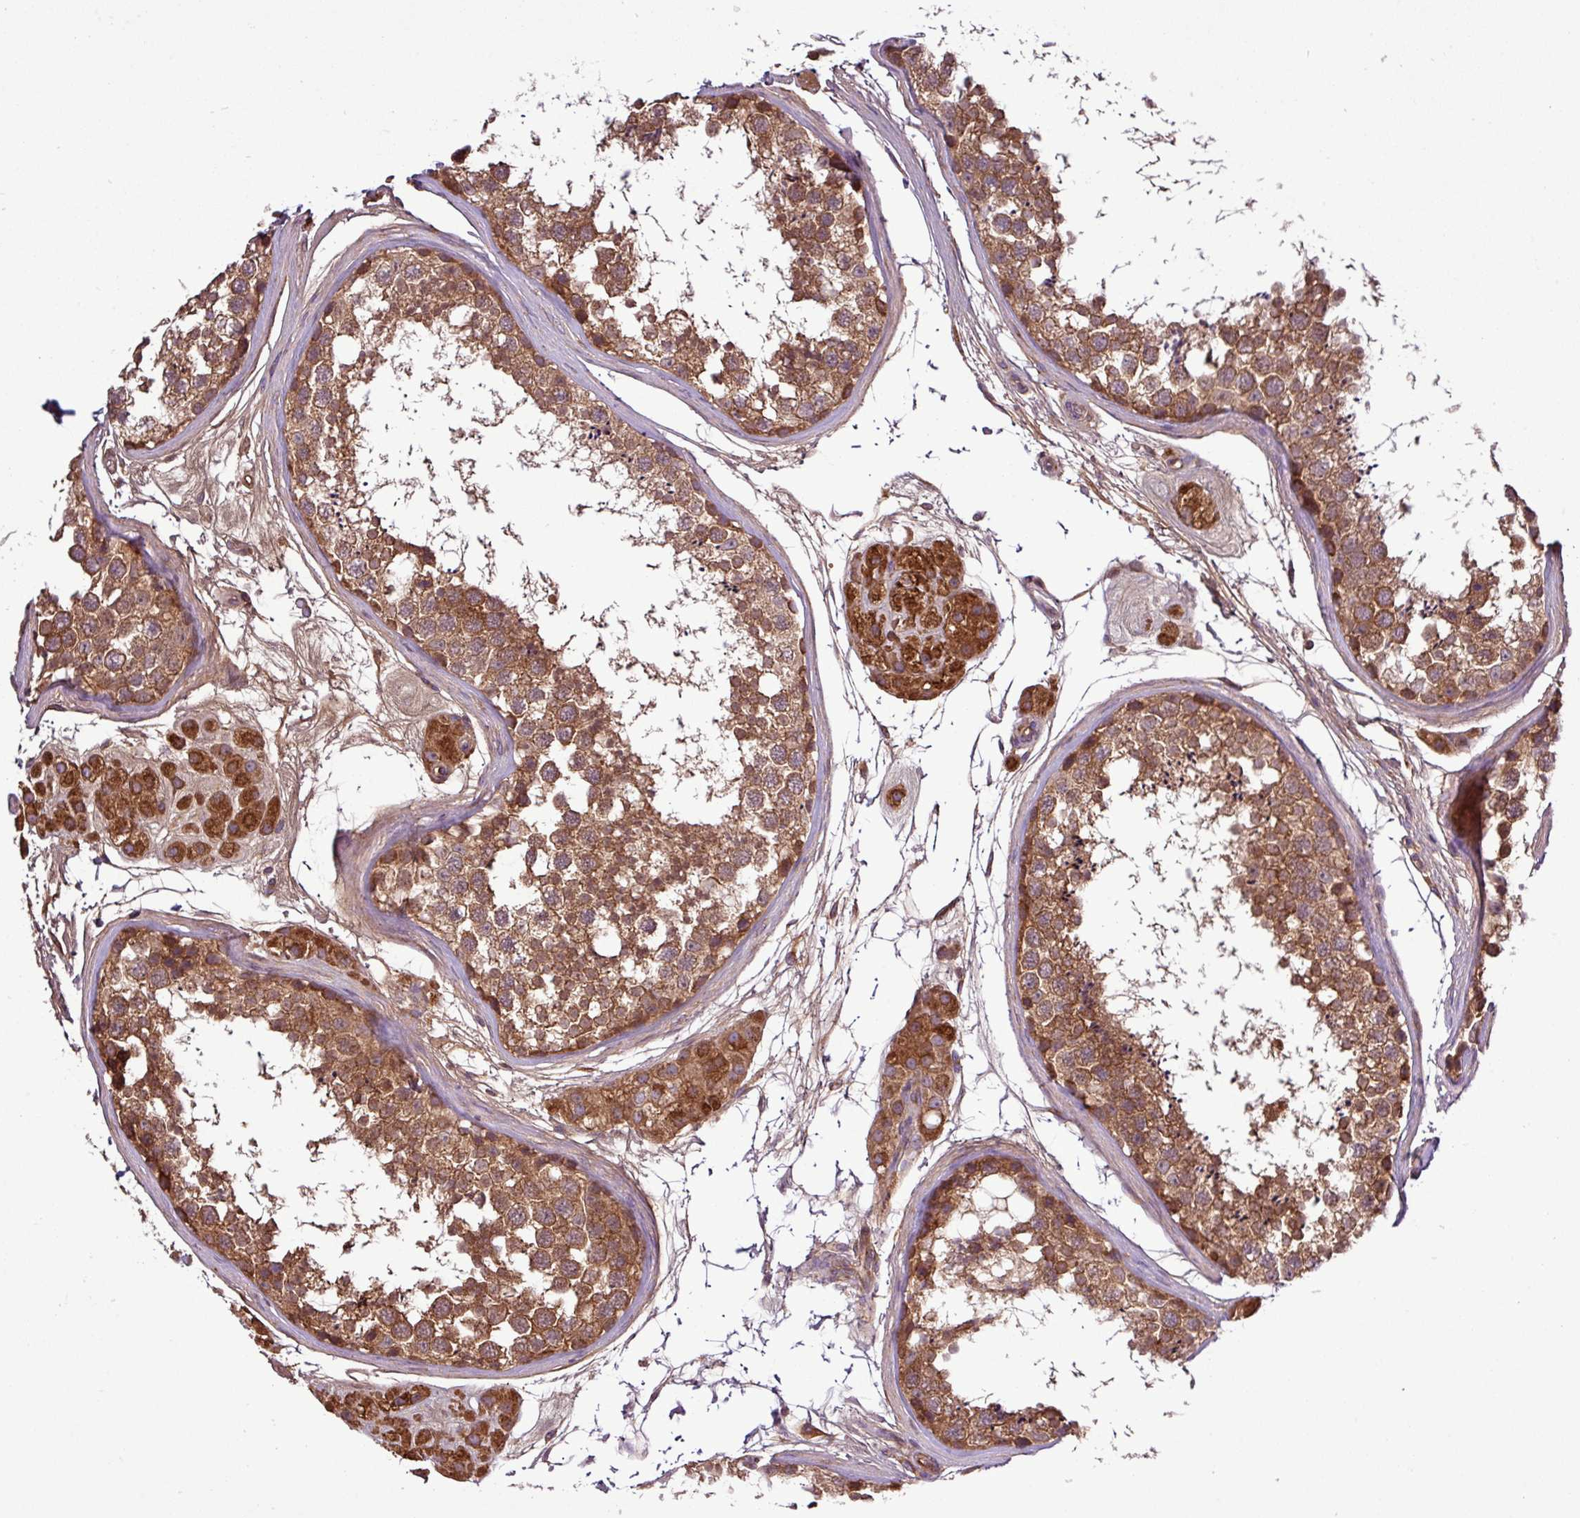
{"staining": {"intensity": "moderate", "quantity": ">75%", "location": "cytoplasmic/membranous"}, "tissue": "testis", "cell_type": "Cells in seminiferous ducts", "image_type": "normal", "snomed": [{"axis": "morphology", "description": "Normal tissue, NOS"}, {"axis": "topography", "description": "Testis"}], "caption": "Protein analysis of normal testis shows moderate cytoplasmic/membranous positivity in about >75% of cells in seminiferous ducts. The staining was performed using DAB to visualize the protein expression in brown, while the nuclei were stained in blue with hematoxylin (Magnification: 20x).", "gene": "CWH43", "patient": {"sex": "male", "age": 56}}